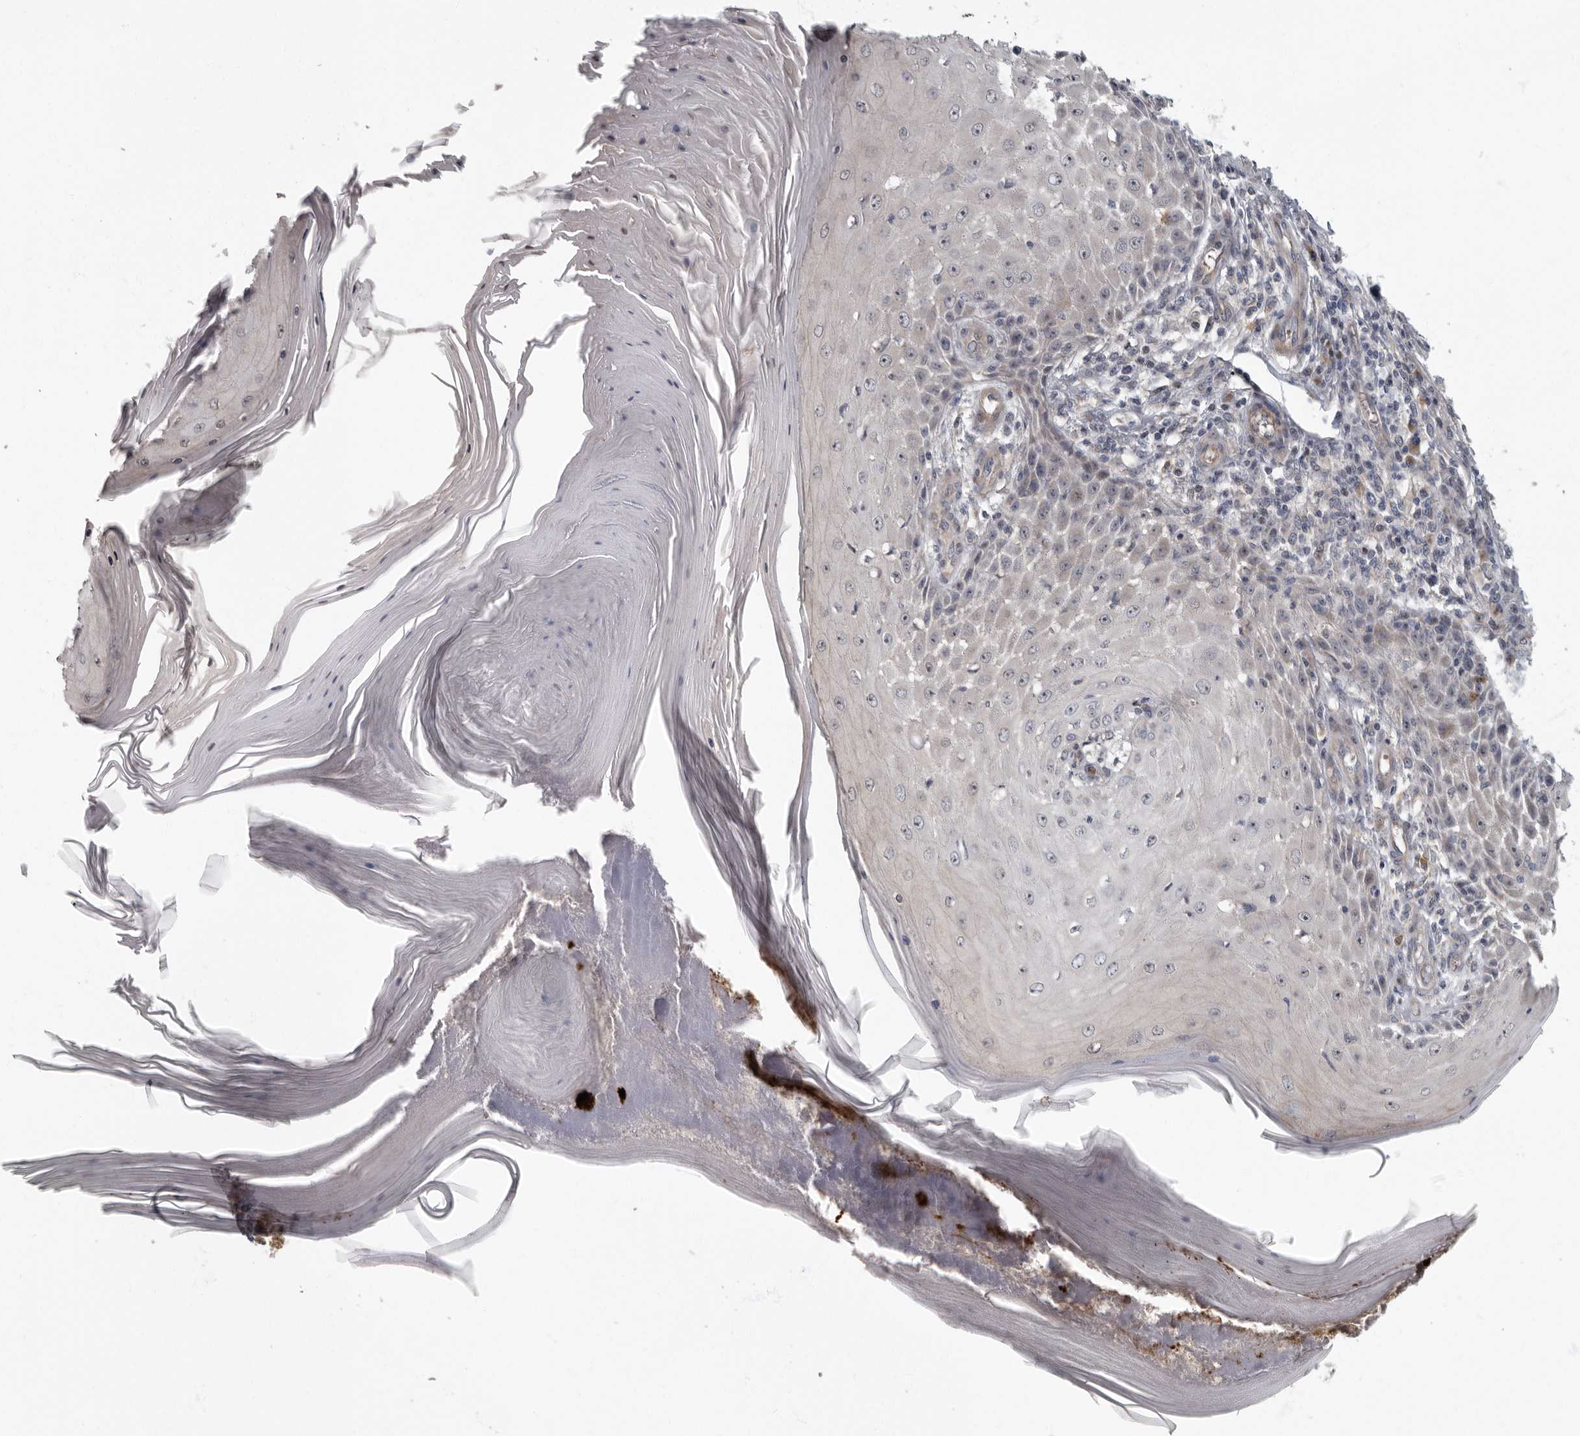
{"staining": {"intensity": "negative", "quantity": "none", "location": "none"}, "tissue": "skin cancer", "cell_type": "Tumor cells", "image_type": "cancer", "snomed": [{"axis": "morphology", "description": "Squamous cell carcinoma, NOS"}, {"axis": "topography", "description": "Skin"}], "caption": "Histopathology image shows no protein staining in tumor cells of skin squamous cell carcinoma tissue.", "gene": "PDCD11", "patient": {"sex": "female", "age": 73}}